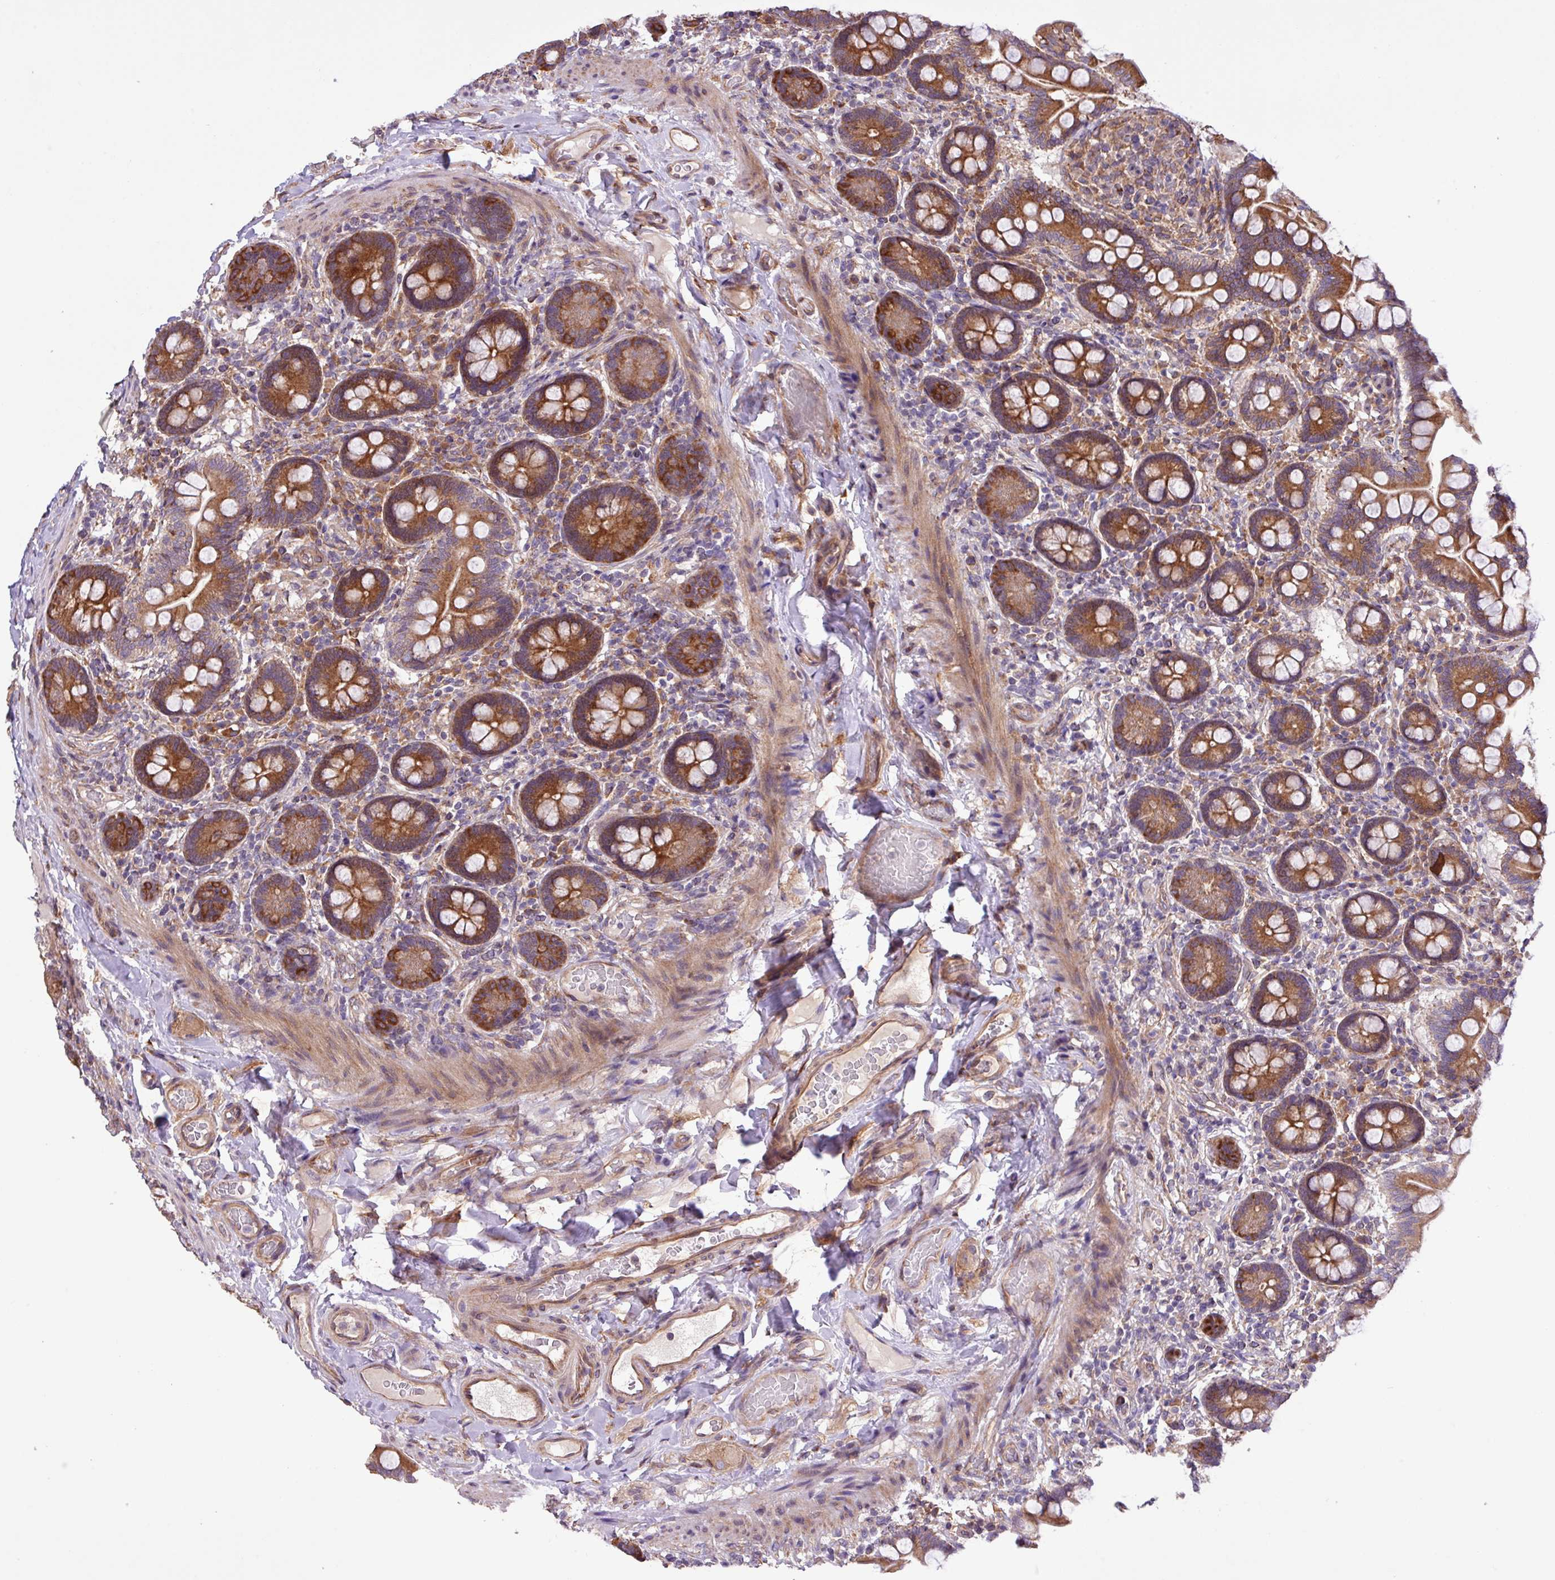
{"staining": {"intensity": "strong", "quantity": ">75%", "location": "cytoplasmic/membranous"}, "tissue": "small intestine", "cell_type": "Glandular cells", "image_type": "normal", "snomed": [{"axis": "morphology", "description": "Normal tissue, NOS"}, {"axis": "topography", "description": "Small intestine"}], "caption": "Immunohistochemistry (DAB) staining of normal small intestine shows strong cytoplasmic/membranous protein expression in about >75% of glandular cells.", "gene": "MEGF6", "patient": {"sex": "female", "age": 64}}